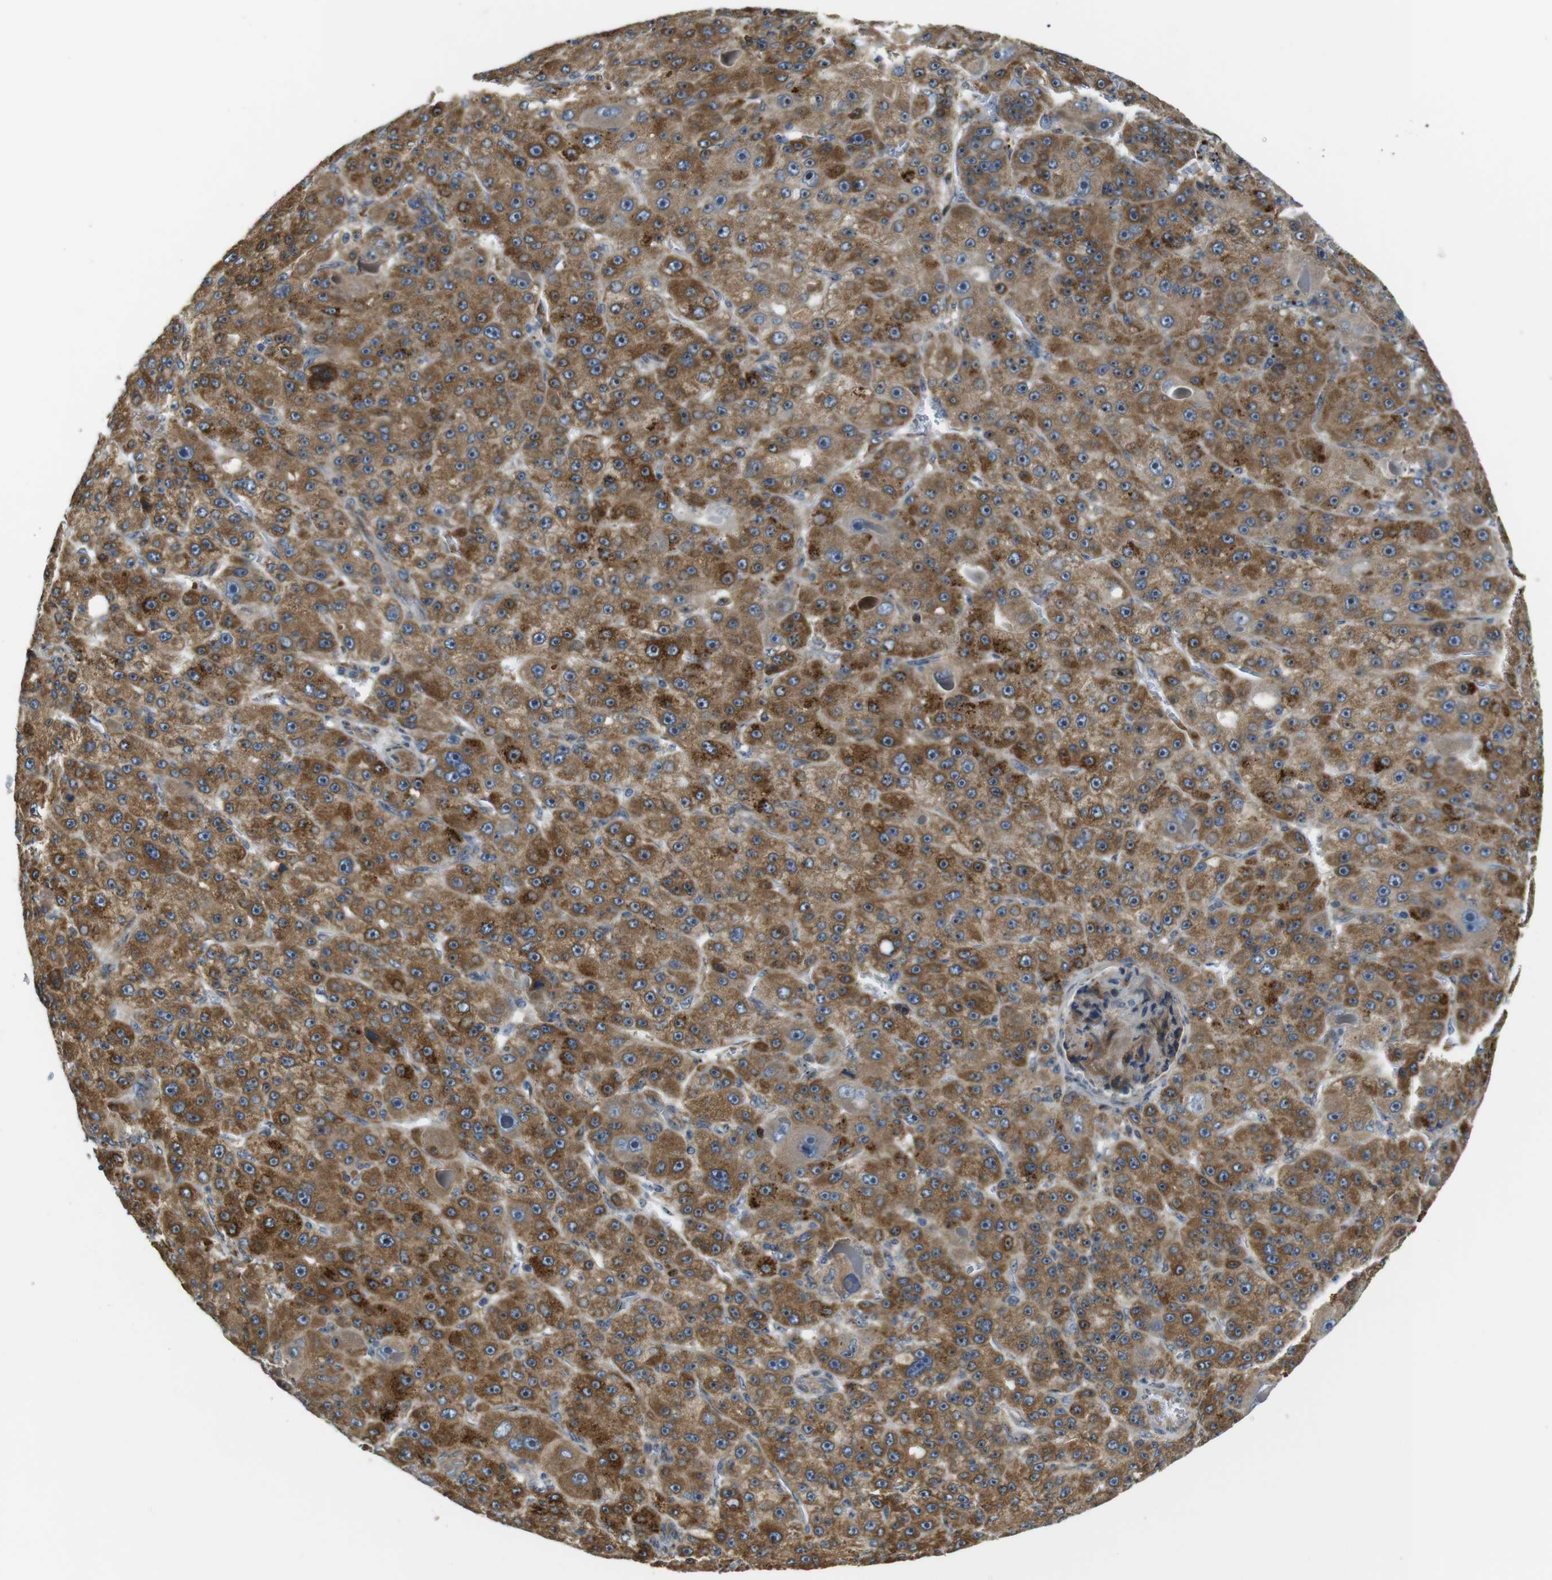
{"staining": {"intensity": "moderate", "quantity": ">75%", "location": "cytoplasmic/membranous,nuclear"}, "tissue": "liver cancer", "cell_type": "Tumor cells", "image_type": "cancer", "snomed": [{"axis": "morphology", "description": "Carcinoma, Hepatocellular, NOS"}, {"axis": "topography", "description": "Liver"}], "caption": "The histopathology image exhibits immunohistochemical staining of liver cancer (hepatocellular carcinoma). There is moderate cytoplasmic/membranous and nuclear expression is identified in about >75% of tumor cells.", "gene": "TMEM143", "patient": {"sex": "male", "age": 76}}